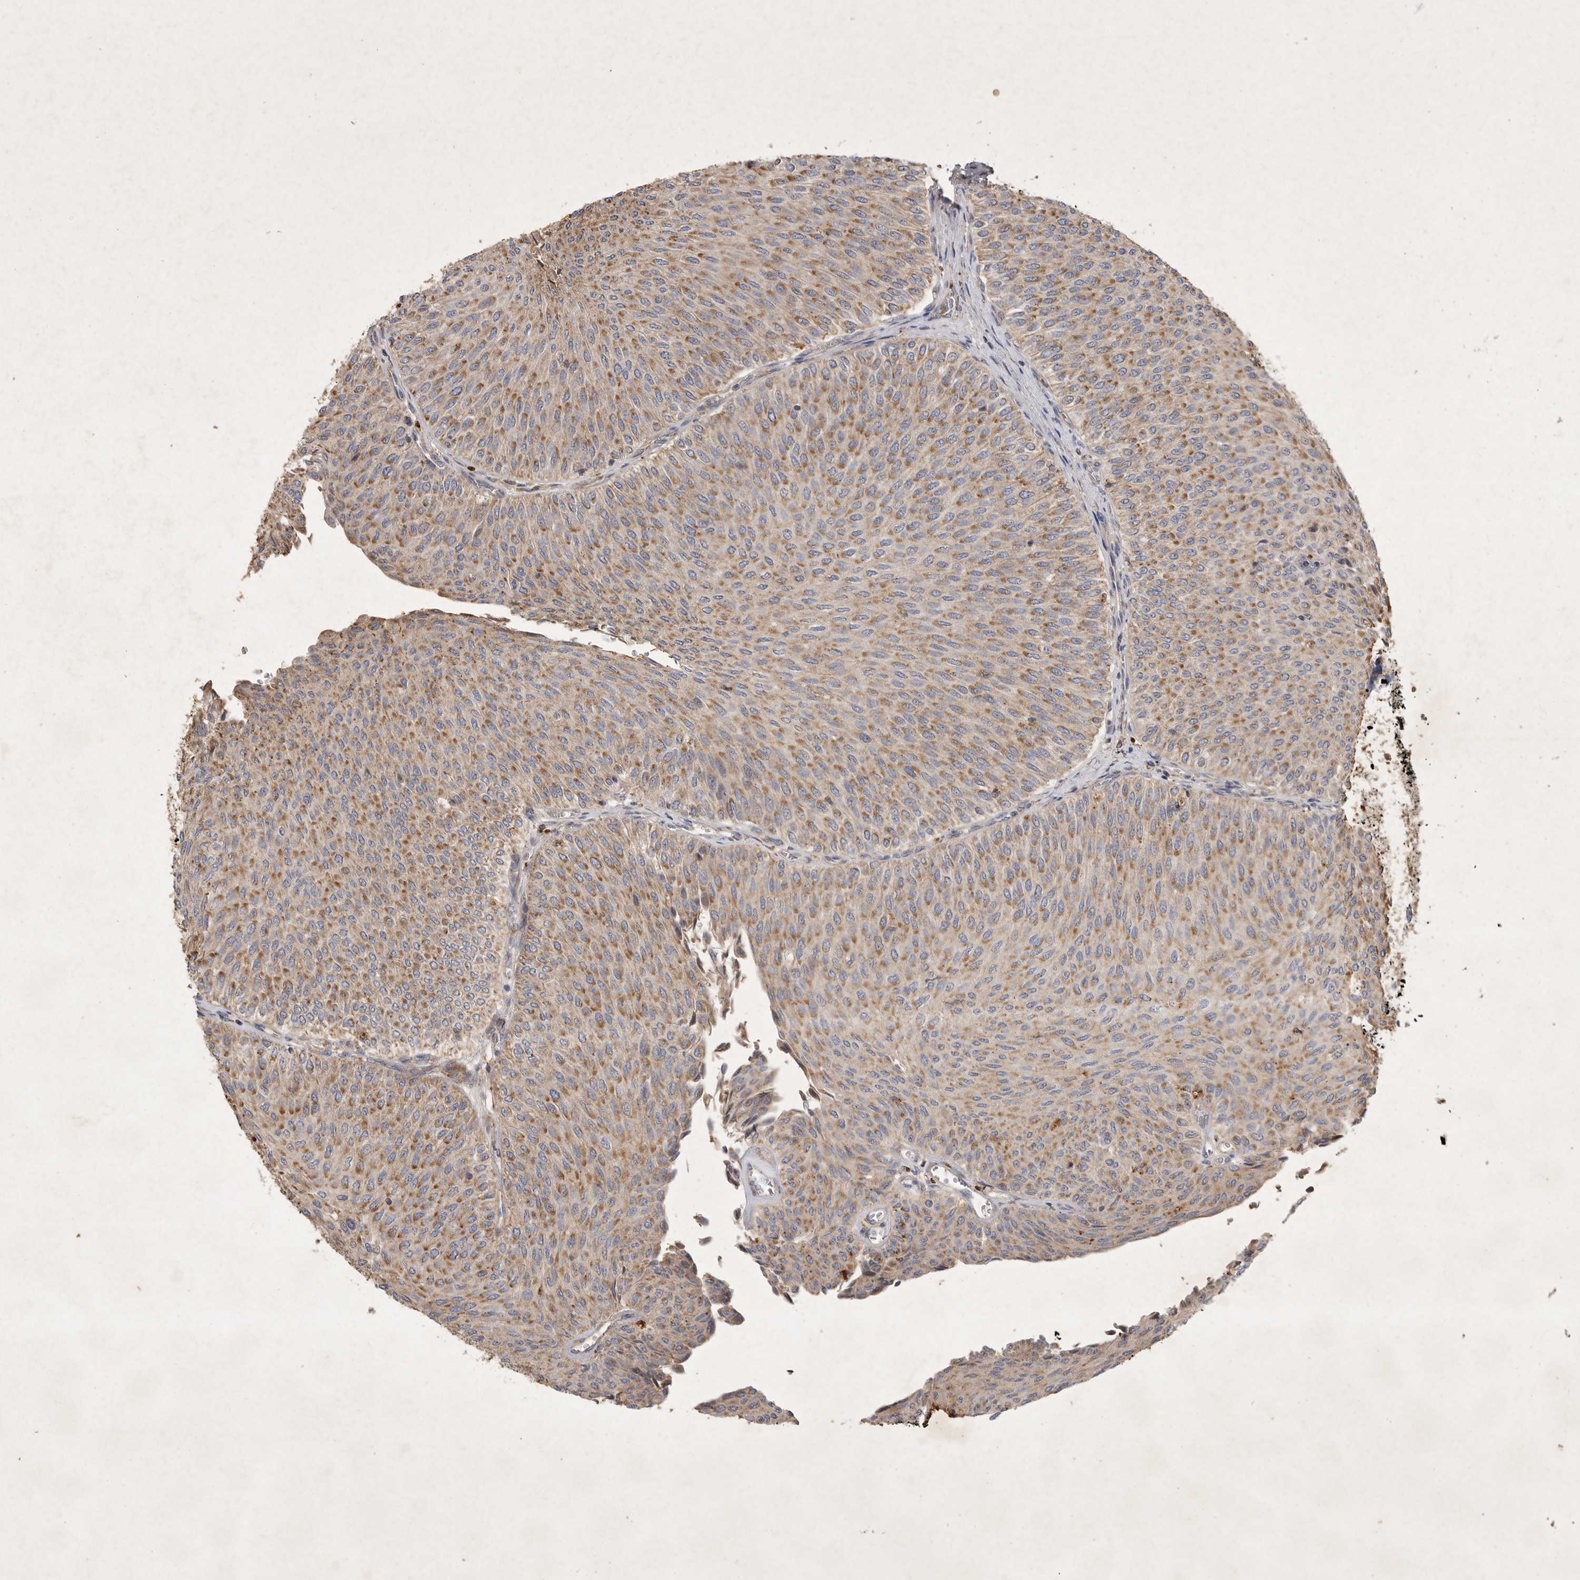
{"staining": {"intensity": "moderate", "quantity": ">75%", "location": "cytoplasmic/membranous"}, "tissue": "urothelial cancer", "cell_type": "Tumor cells", "image_type": "cancer", "snomed": [{"axis": "morphology", "description": "Urothelial carcinoma, Low grade"}, {"axis": "topography", "description": "Urinary bladder"}], "caption": "Immunohistochemistry photomicrograph of urothelial carcinoma (low-grade) stained for a protein (brown), which exhibits medium levels of moderate cytoplasmic/membranous expression in about >75% of tumor cells.", "gene": "MRPL41", "patient": {"sex": "male", "age": 78}}